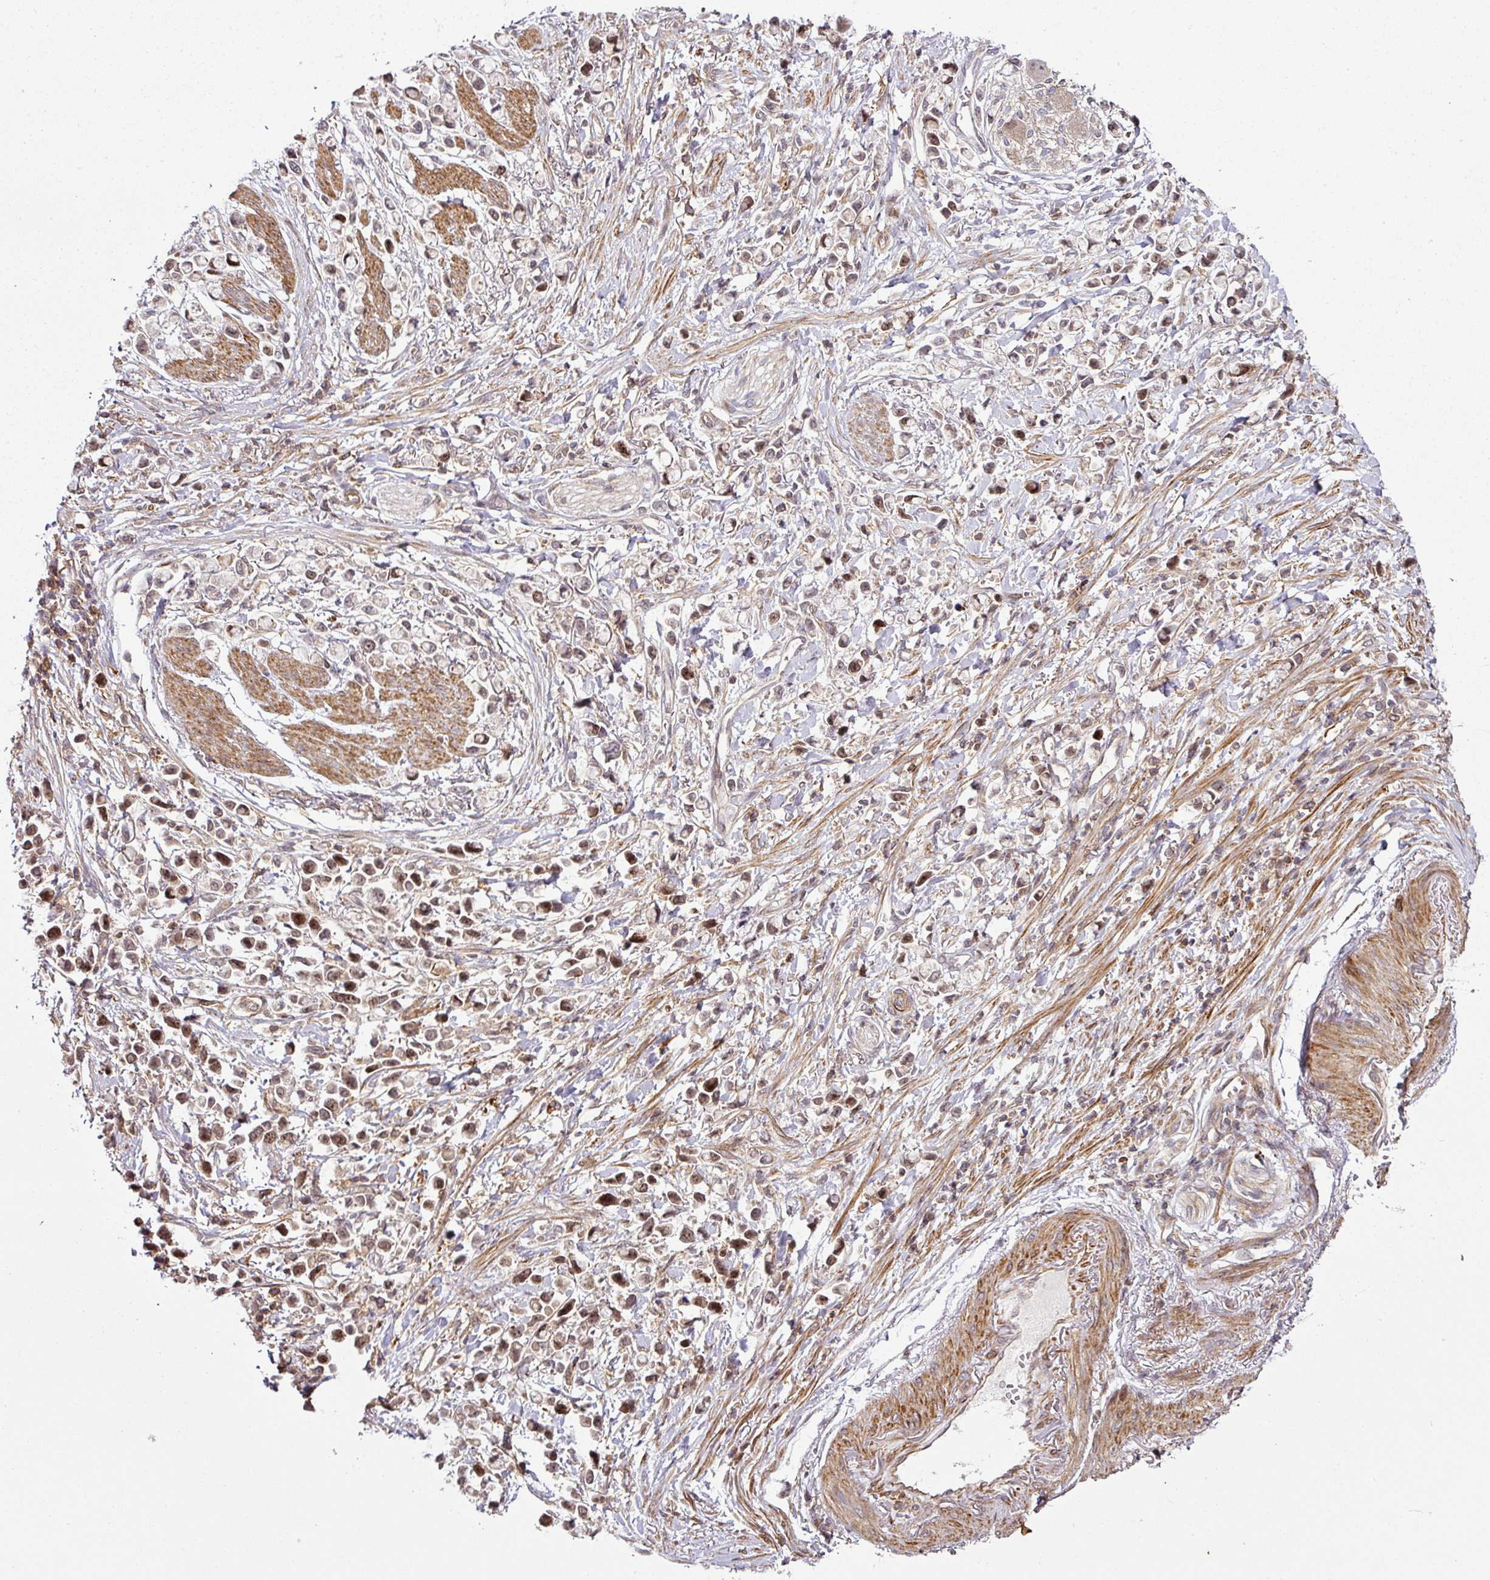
{"staining": {"intensity": "moderate", "quantity": "25%-75%", "location": "nuclear"}, "tissue": "stomach cancer", "cell_type": "Tumor cells", "image_type": "cancer", "snomed": [{"axis": "morphology", "description": "Adenocarcinoma, NOS"}, {"axis": "topography", "description": "Stomach"}], "caption": "A photomicrograph showing moderate nuclear expression in about 25%-75% of tumor cells in adenocarcinoma (stomach), as visualized by brown immunohistochemical staining.", "gene": "ATAT1", "patient": {"sex": "female", "age": 81}}